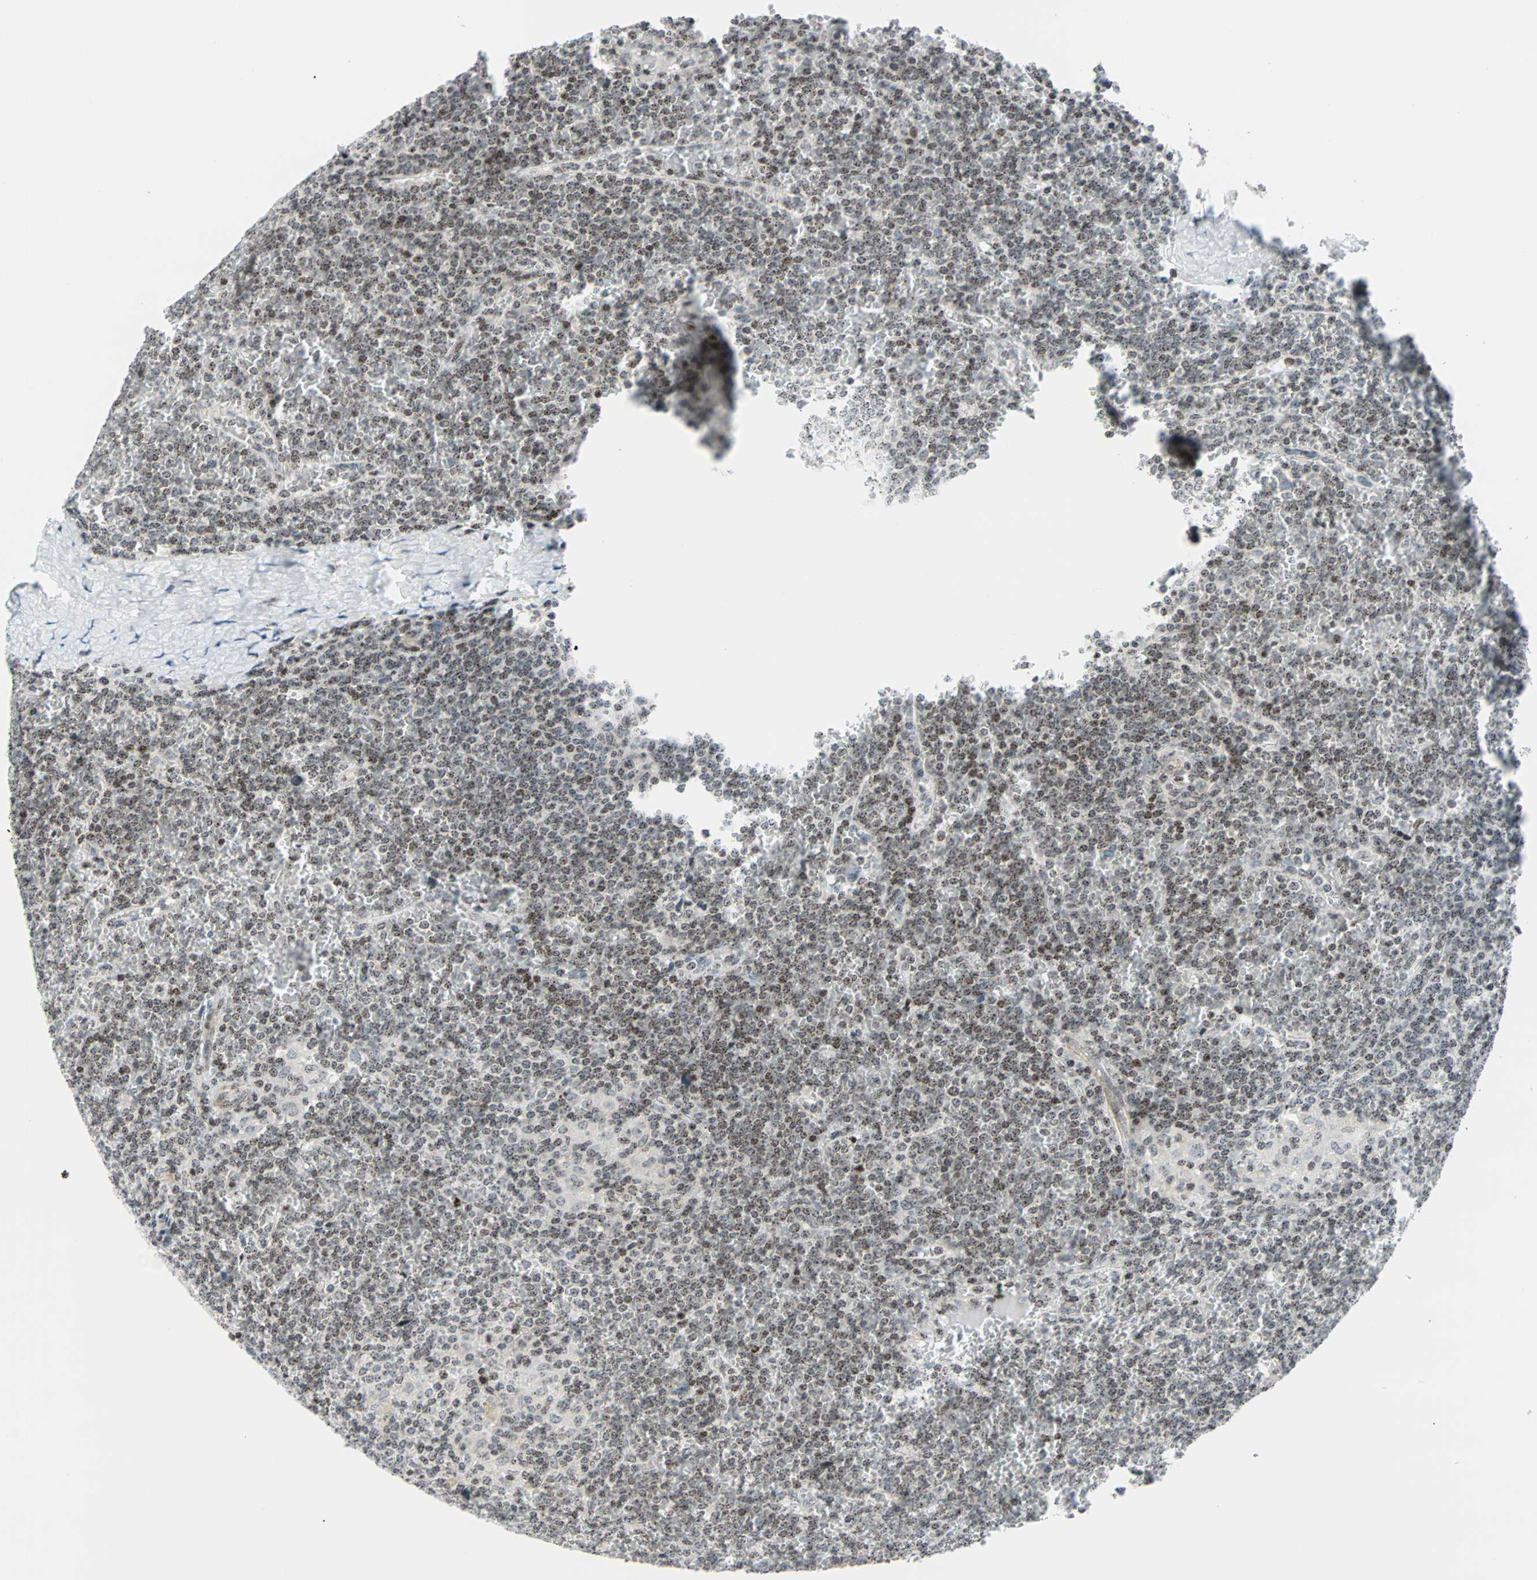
{"staining": {"intensity": "weak", "quantity": ">75%", "location": "nuclear"}, "tissue": "lymphoma", "cell_type": "Tumor cells", "image_type": "cancer", "snomed": [{"axis": "morphology", "description": "Malignant lymphoma, non-Hodgkin's type, Low grade"}, {"axis": "topography", "description": "Spleen"}], "caption": "Malignant lymphoma, non-Hodgkin's type (low-grade) stained for a protein (brown) exhibits weak nuclear positive expression in about >75% of tumor cells.", "gene": "CENPA", "patient": {"sex": "female", "age": 19}}